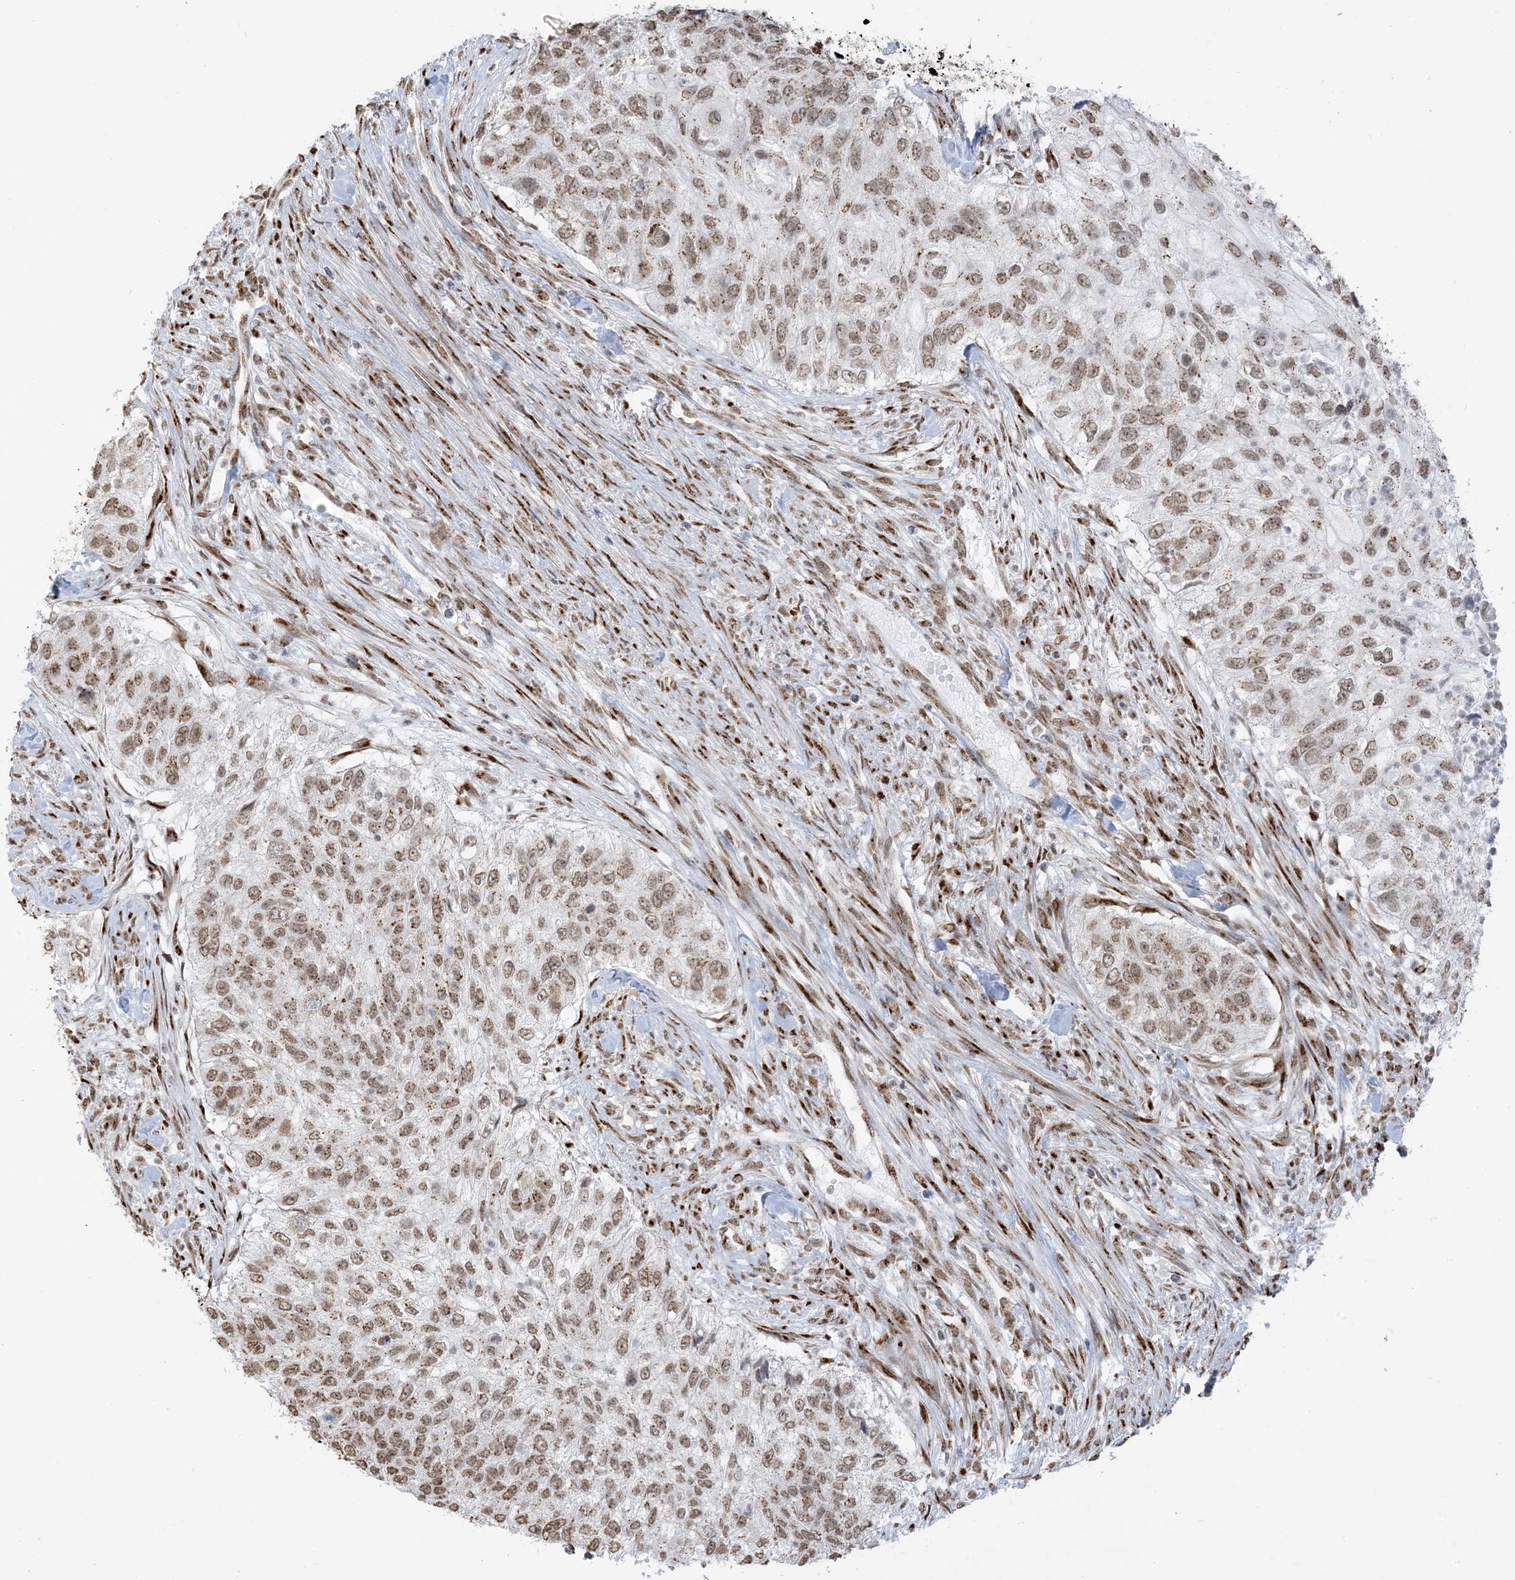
{"staining": {"intensity": "moderate", "quantity": ">75%", "location": "nuclear"}, "tissue": "urothelial cancer", "cell_type": "Tumor cells", "image_type": "cancer", "snomed": [{"axis": "morphology", "description": "Urothelial carcinoma, High grade"}, {"axis": "topography", "description": "Urinary bladder"}], "caption": "Approximately >75% of tumor cells in high-grade urothelial carcinoma display moderate nuclear protein staining as visualized by brown immunohistochemical staining.", "gene": "GPR107", "patient": {"sex": "female", "age": 60}}